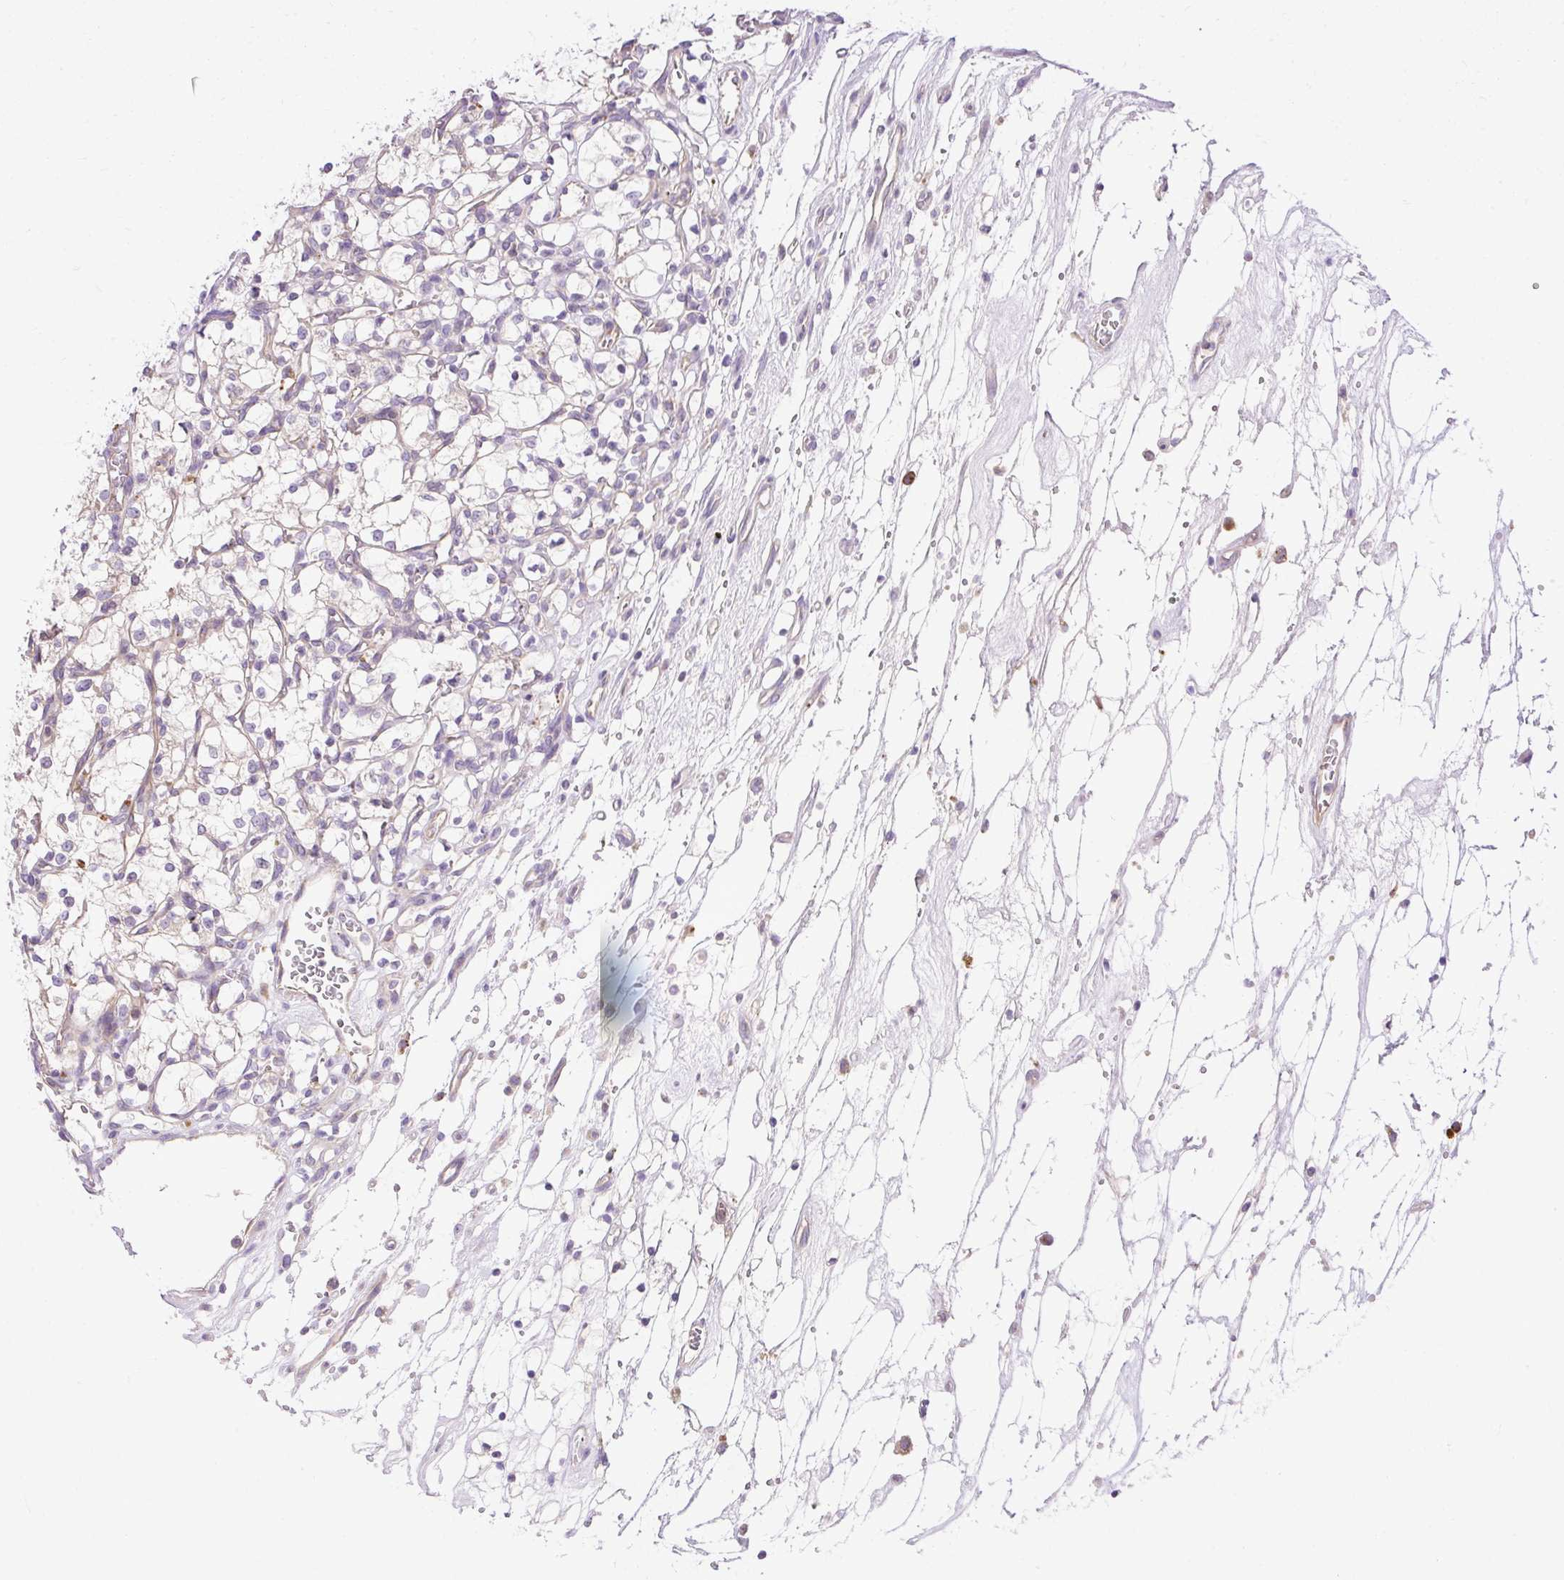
{"staining": {"intensity": "negative", "quantity": "none", "location": "none"}, "tissue": "renal cancer", "cell_type": "Tumor cells", "image_type": "cancer", "snomed": [{"axis": "morphology", "description": "Adenocarcinoma, NOS"}, {"axis": "topography", "description": "Kidney"}], "caption": "Histopathology image shows no protein staining in tumor cells of renal cancer (adenocarcinoma) tissue.", "gene": "HEXB", "patient": {"sex": "female", "age": 69}}